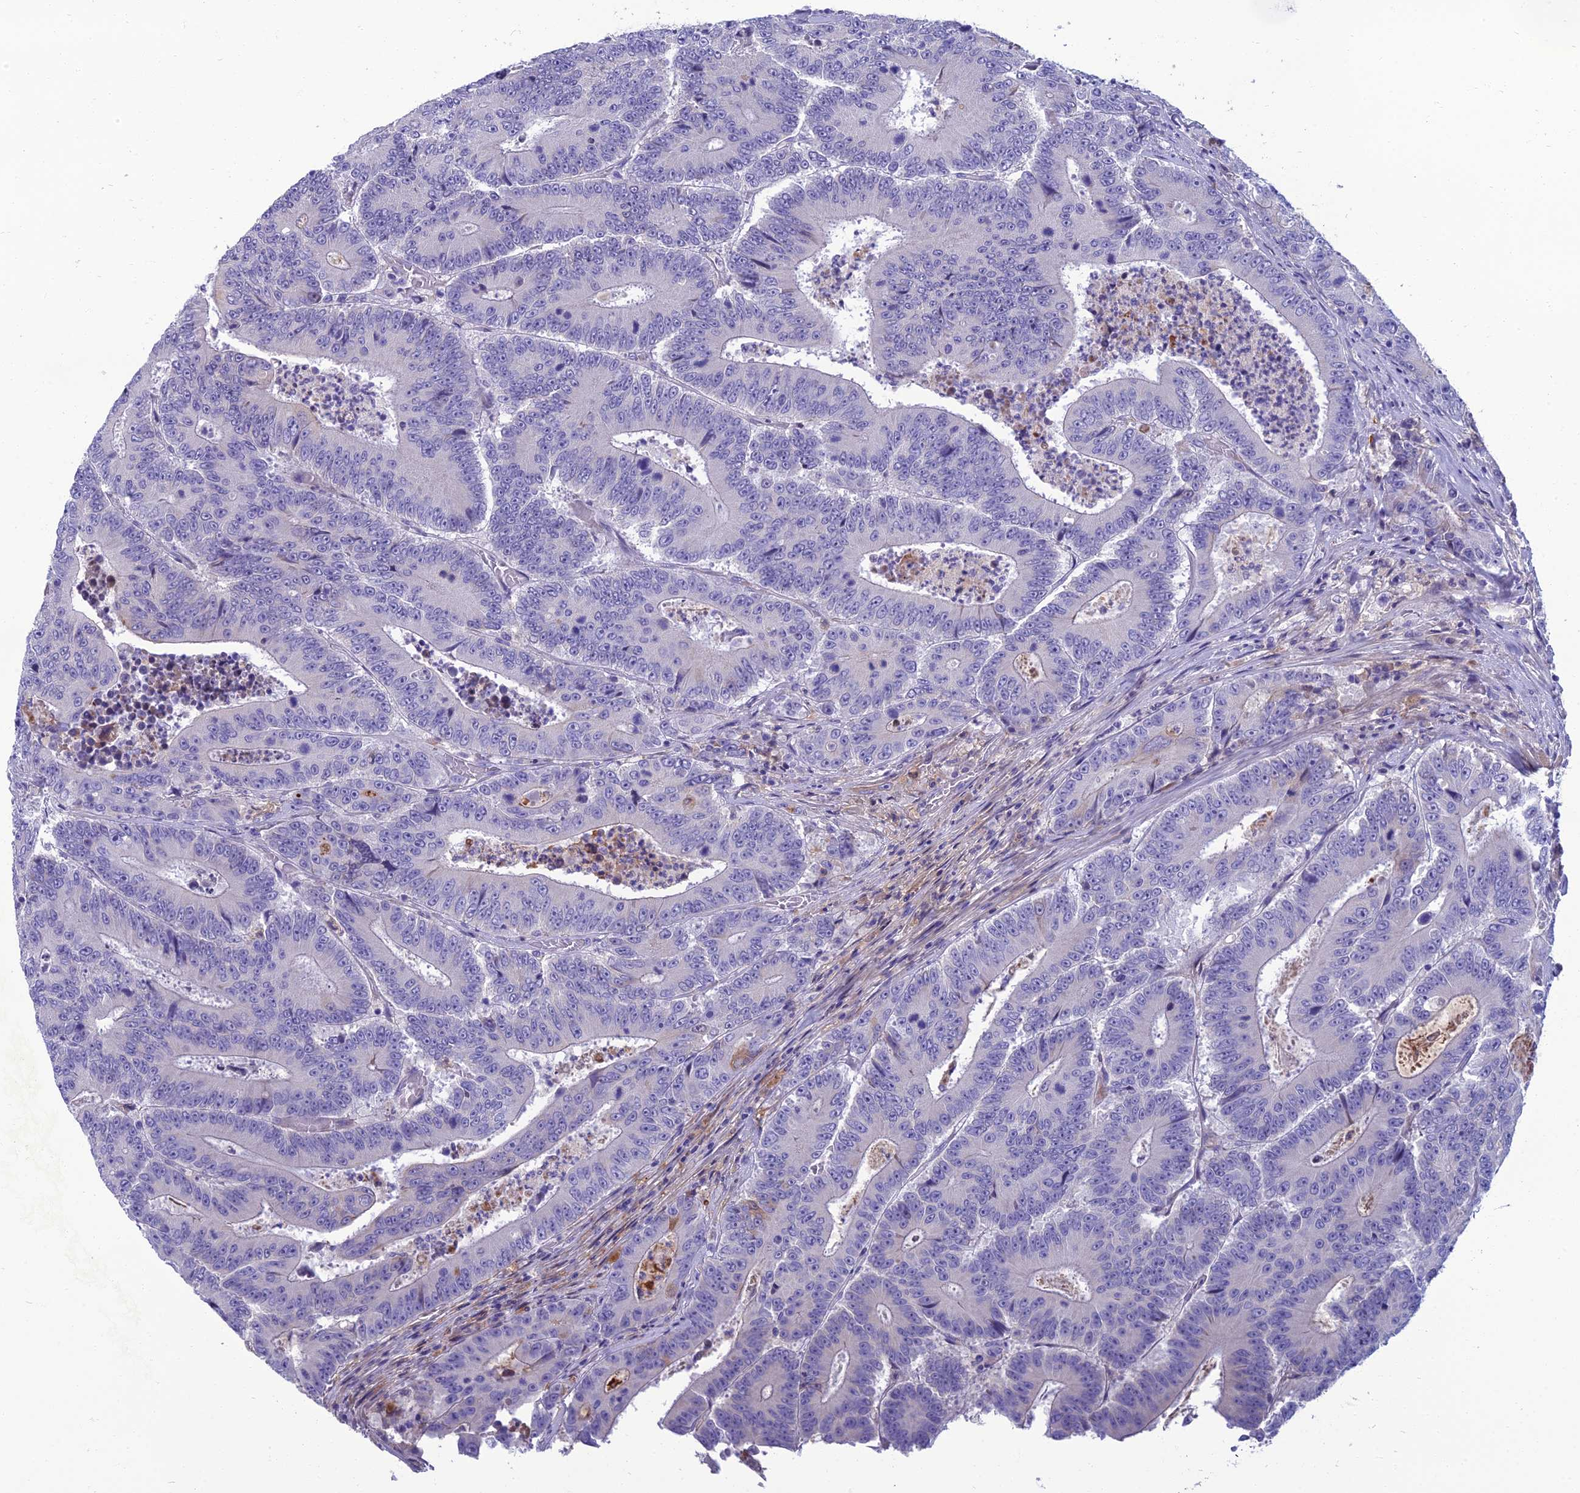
{"staining": {"intensity": "negative", "quantity": "none", "location": "none"}, "tissue": "colorectal cancer", "cell_type": "Tumor cells", "image_type": "cancer", "snomed": [{"axis": "morphology", "description": "Adenocarcinoma, NOS"}, {"axis": "topography", "description": "Colon"}], "caption": "This is an immunohistochemistry (IHC) photomicrograph of adenocarcinoma (colorectal). There is no positivity in tumor cells.", "gene": "SPTLC3", "patient": {"sex": "male", "age": 83}}